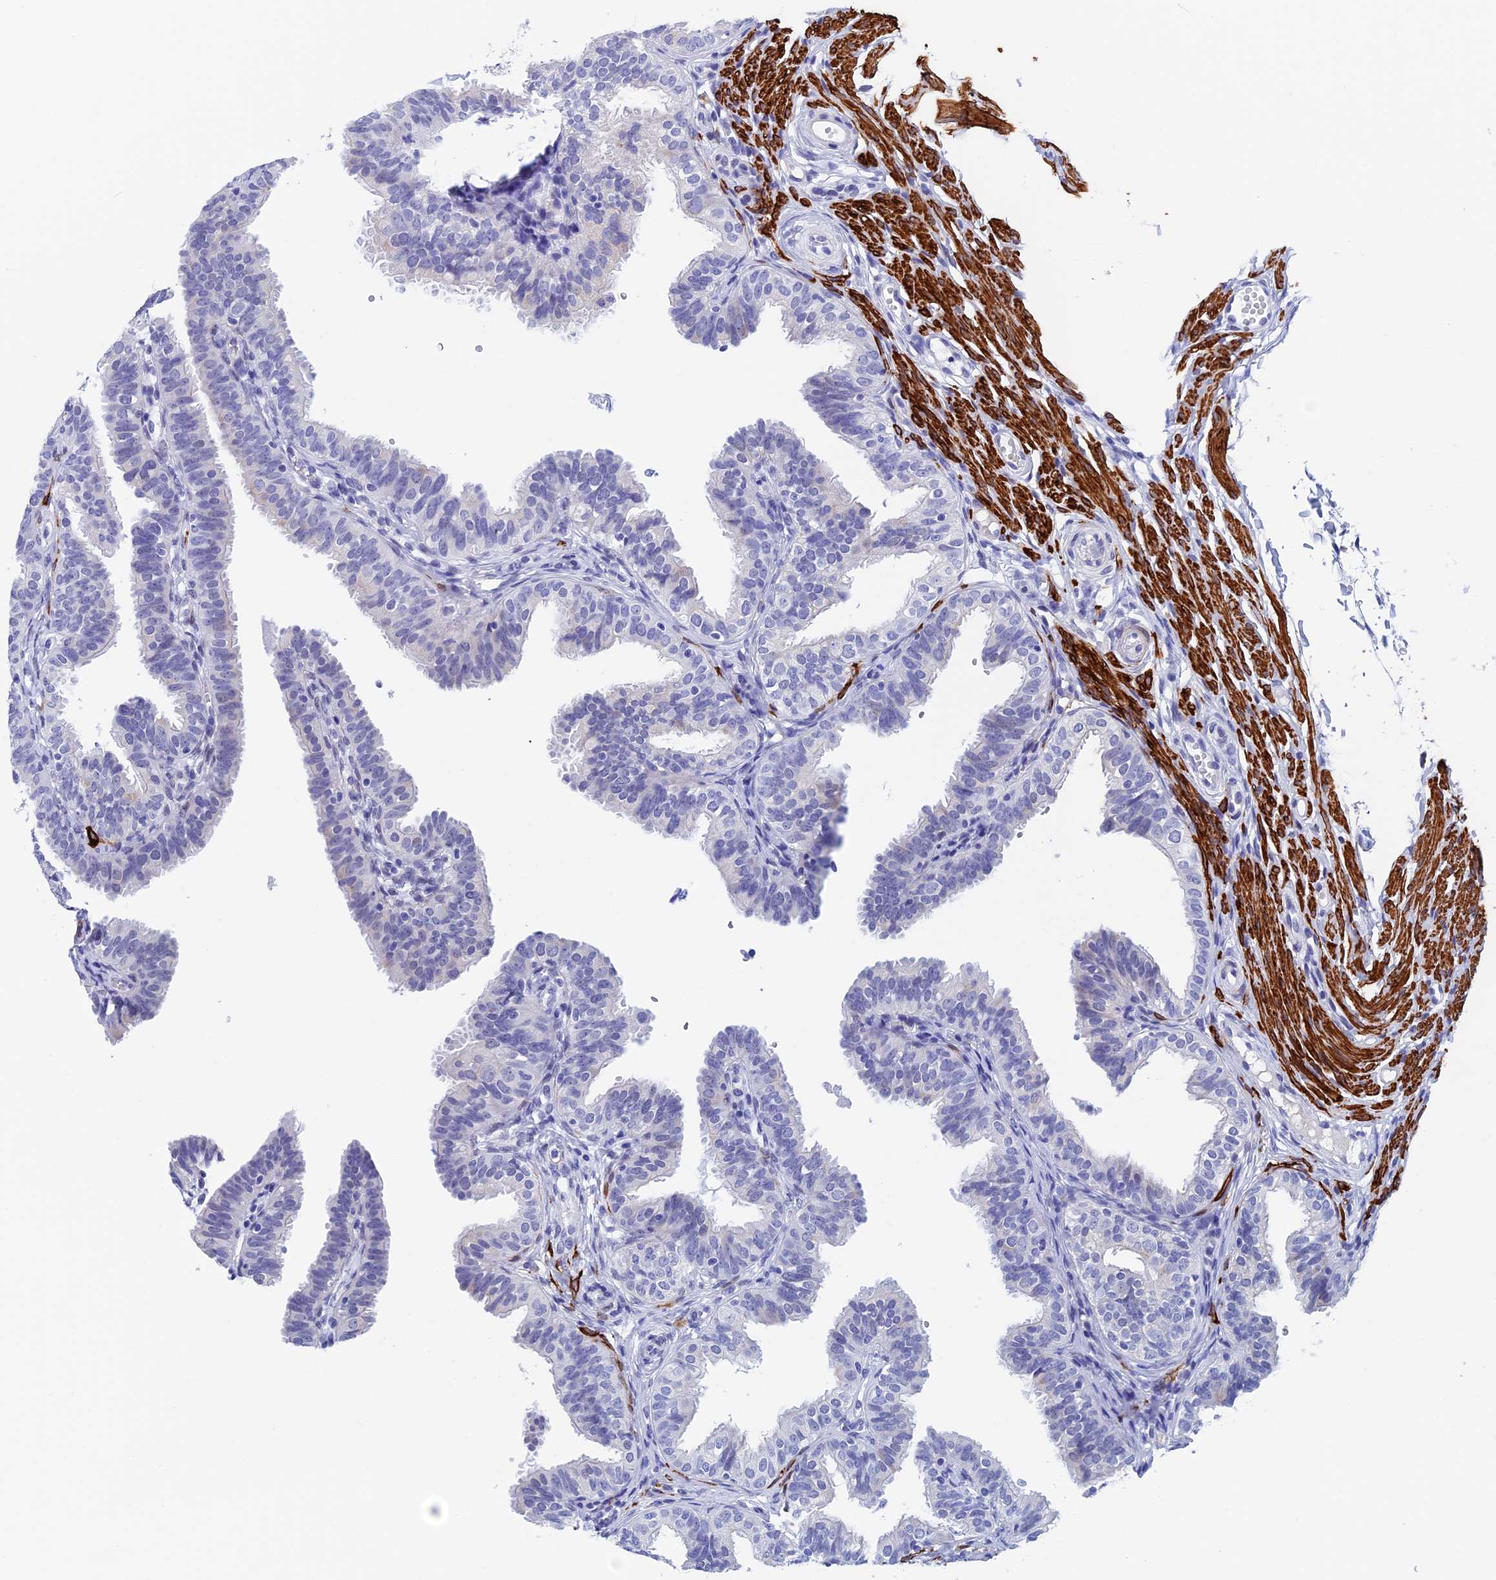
{"staining": {"intensity": "negative", "quantity": "none", "location": "none"}, "tissue": "fallopian tube", "cell_type": "Glandular cells", "image_type": "normal", "snomed": [{"axis": "morphology", "description": "Normal tissue, NOS"}, {"axis": "topography", "description": "Fallopian tube"}], "caption": "This is an immunohistochemistry image of unremarkable fallopian tube. There is no staining in glandular cells.", "gene": "WDR83", "patient": {"sex": "female", "age": 35}}